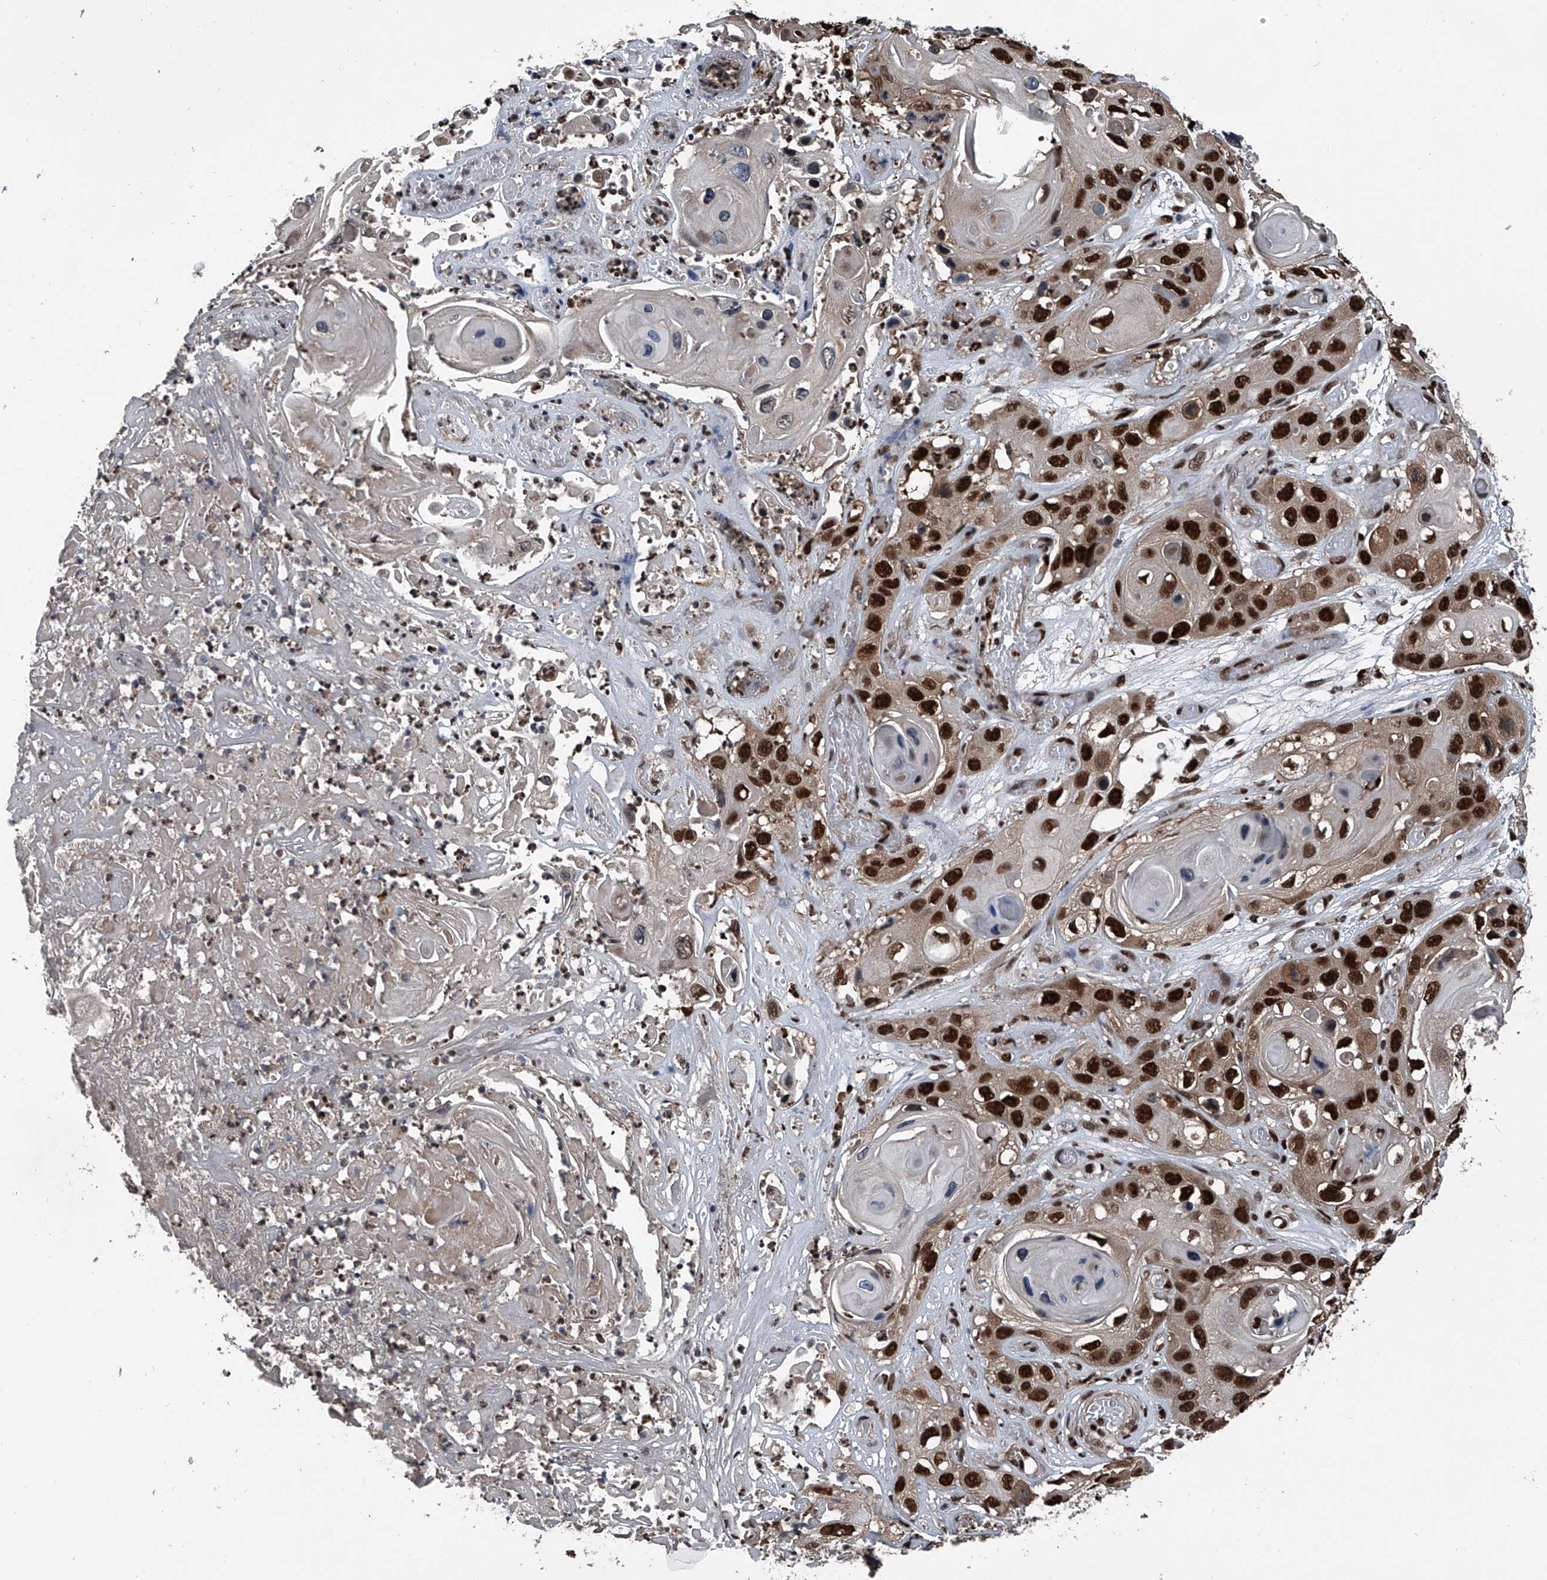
{"staining": {"intensity": "strong", "quantity": ">75%", "location": "nuclear"}, "tissue": "skin cancer", "cell_type": "Tumor cells", "image_type": "cancer", "snomed": [{"axis": "morphology", "description": "Squamous cell carcinoma, NOS"}, {"axis": "topography", "description": "Skin"}], "caption": "A brown stain shows strong nuclear positivity of a protein in skin cancer (squamous cell carcinoma) tumor cells.", "gene": "FKBP5", "patient": {"sex": "male", "age": 55}}